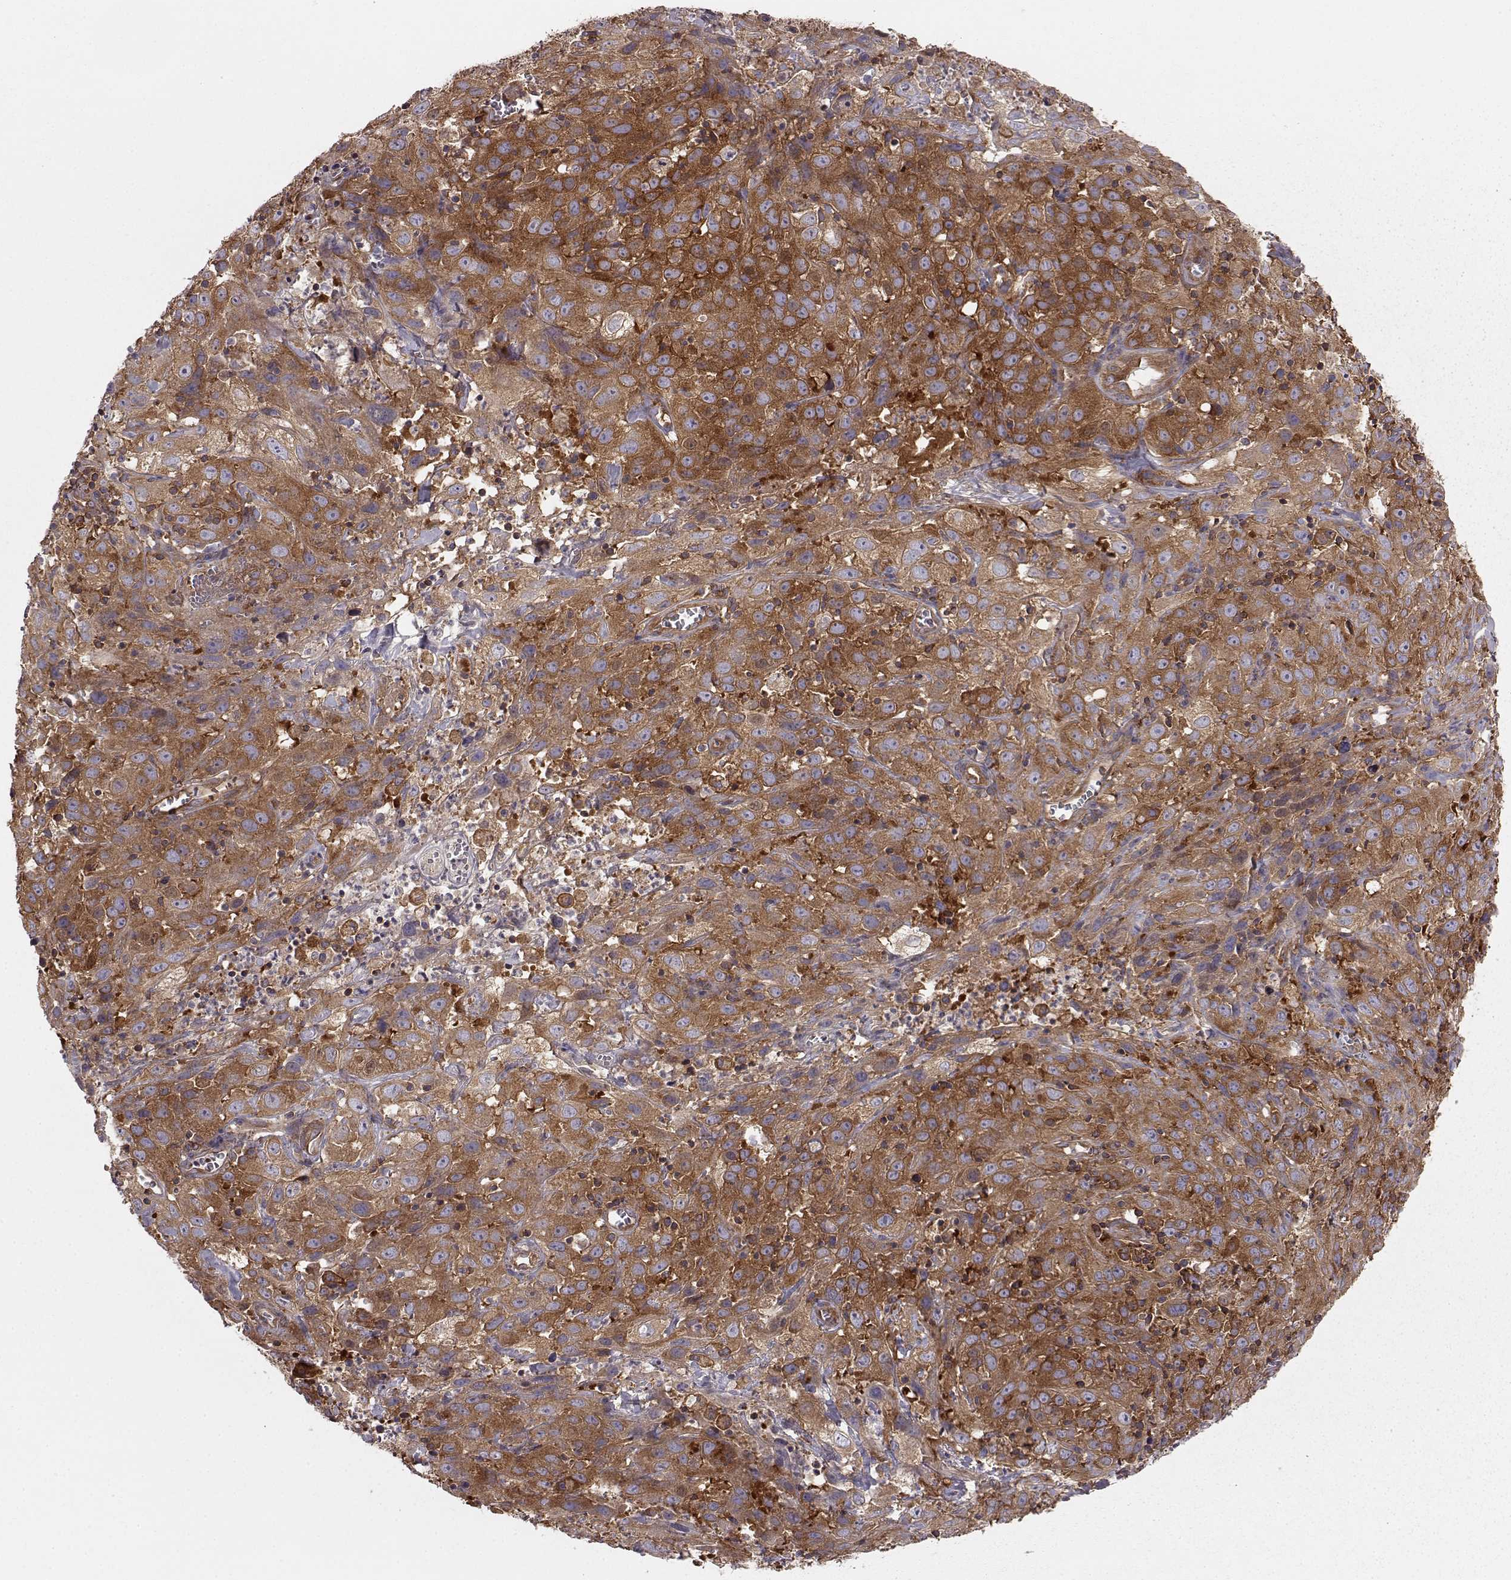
{"staining": {"intensity": "strong", "quantity": "25%-75%", "location": "cytoplasmic/membranous"}, "tissue": "cervical cancer", "cell_type": "Tumor cells", "image_type": "cancer", "snomed": [{"axis": "morphology", "description": "Squamous cell carcinoma, NOS"}, {"axis": "topography", "description": "Cervix"}], "caption": "The image displays staining of cervical cancer (squamous cell carcinoma), revealing strong cytoplasmic/membranous protein positivity (brown color) within tumor cells. (DAB = brown stain, brightfield microscopy at high magnification).", "gene": "RABGAP1", "patient": {"sex": "female", "age": 32}}